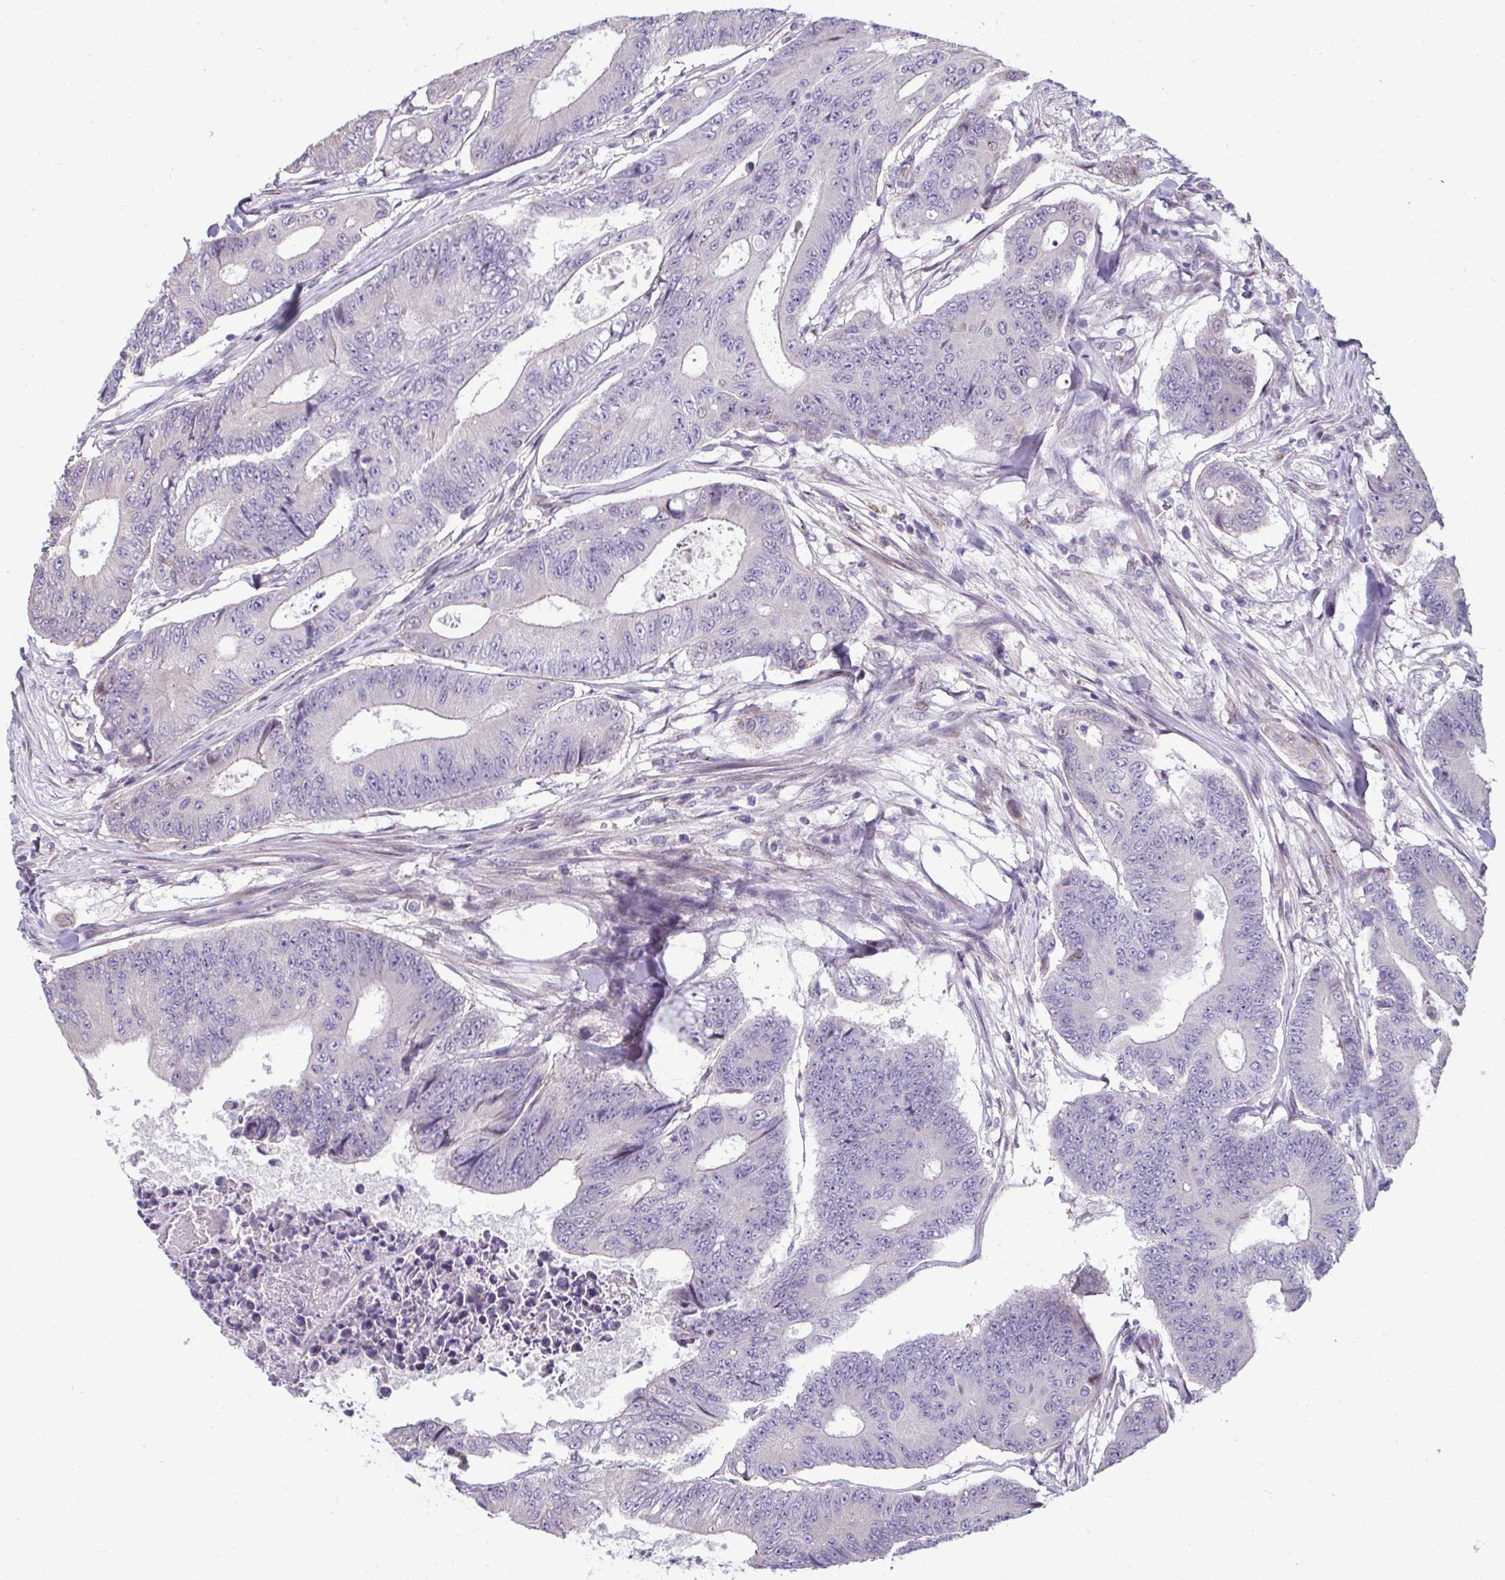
{"staining": {"intensity": "negative", "quantity": "none", "location": "none"}, "tissue": "colorectal cancer", "cell_type": "Tumor cells", "image_type": "cancer", "snomed": [{"axis": "morphology", "description": "Adenocarcinoma, NOS"}, {"axis": "topography", "description": "Colon"}], "caption": "Immunohistochemistry of human colorectal cancer (adenocarcinoma) shows no positivity in tumor cells. (IHC, brightfield microscopy, high magnification).", "gene": "ODF1", "patient": {"sex": "female", "age": 48}}